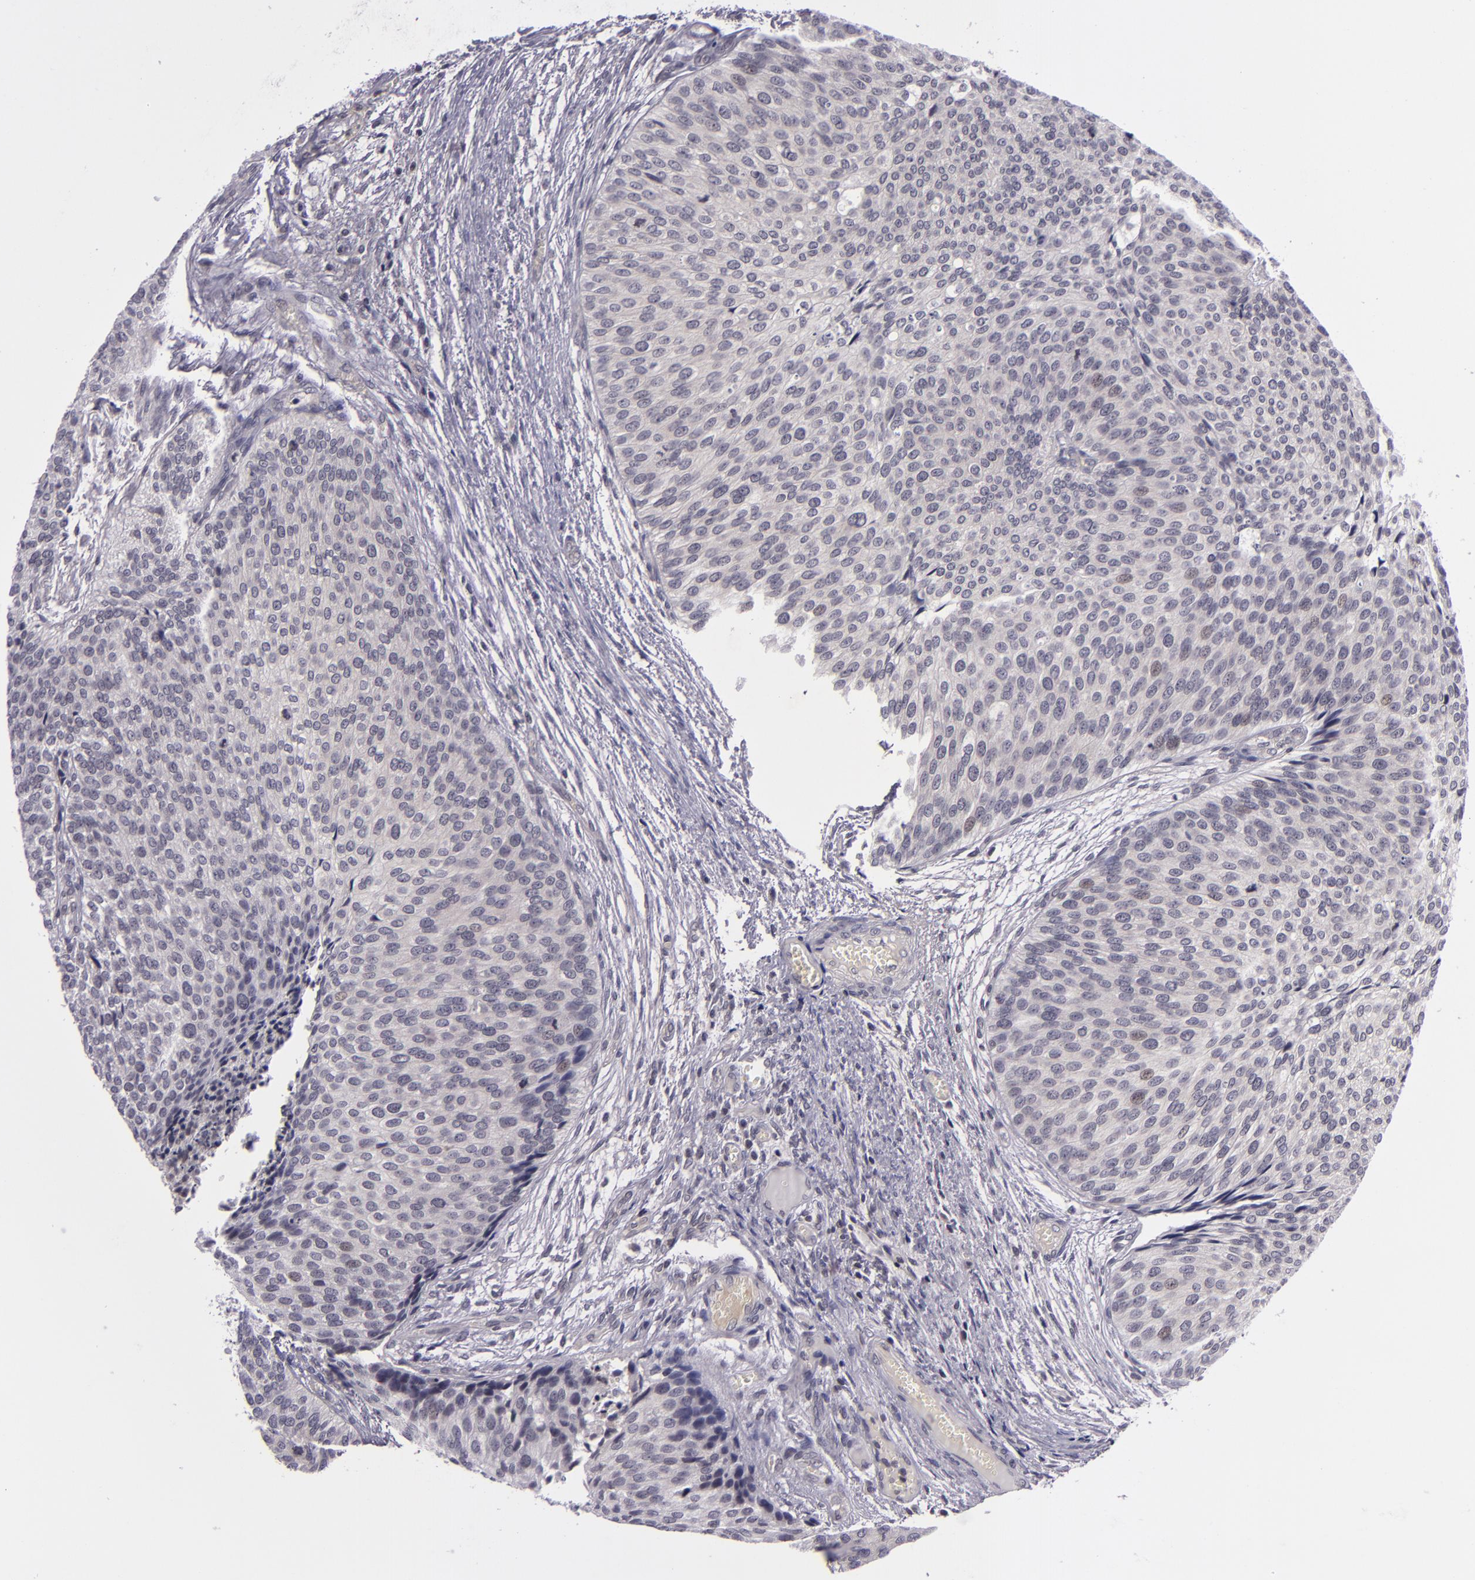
{"staining": {"intensity": "negative", "quantity": "none", "location": "none"}, "tissue": "urothelial cancer", "cell_type": "Tumor cells", "image_type": "cancer", "snomed": [{"axis": "morphology", "description": "Urothelial carcinoma, Low grade"}, {"axis": "topography", "description": "Urinary bladder"}], "caption": "Tumor cells are negative for protein expression in human urothelial carcinoma (low-grade).", "gene": "CASP8", "patient": {"sex": "male", "age": 84}}